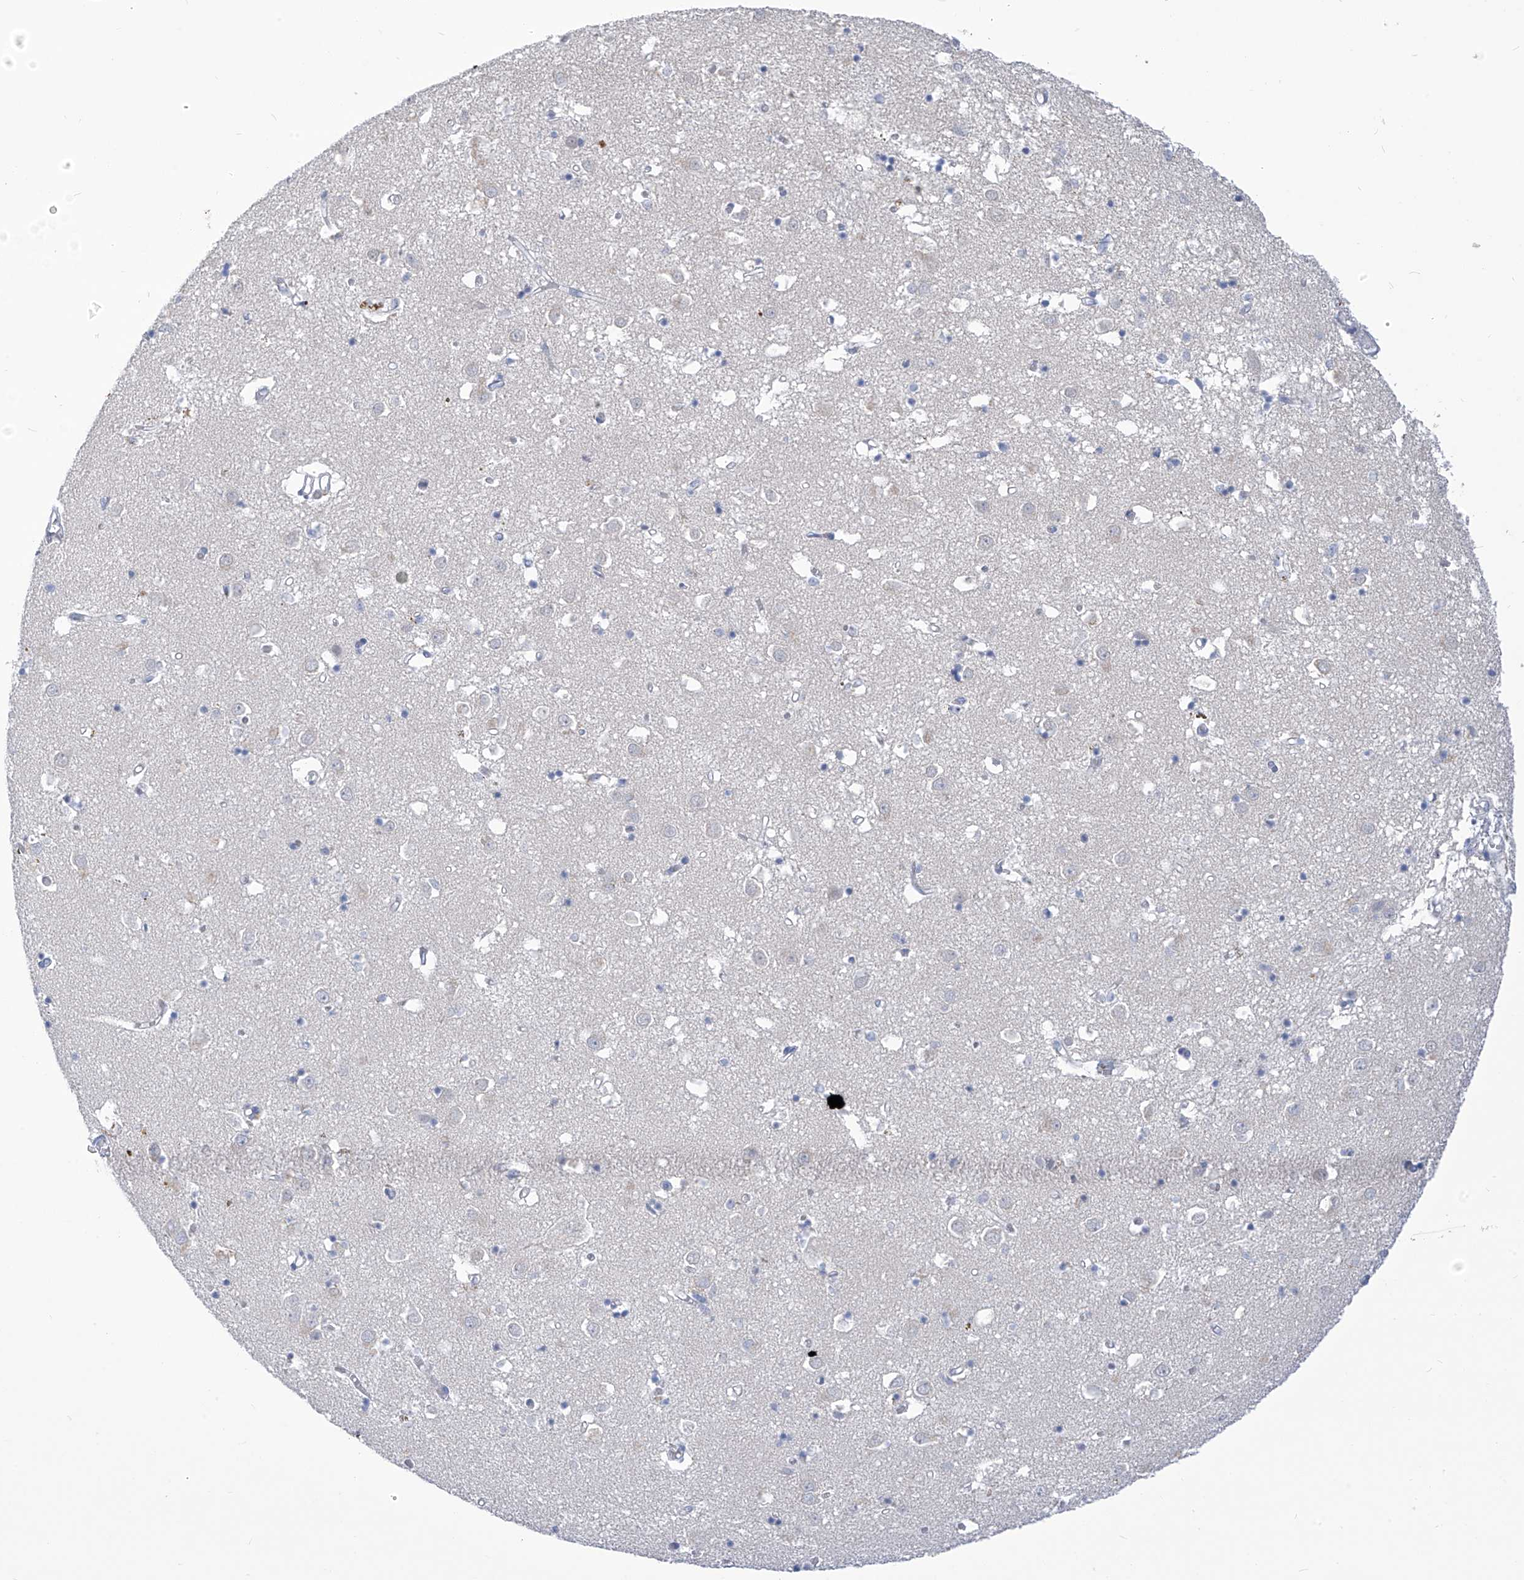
{"staining": {"intensity": "negative", "quantity": "none", "location": "none"}, "tissue": "caudate", "cell_type": "Glial cells", "image_type": "normal", "snomed": [{"axis": "morphology", "description": "Normal tissue, NOS"}, {"axis": "topography", "description": "Lateral ventricle wall"}], "caption": "An immunohistochemistry (IHC) image of unremarkable caudate is shown. There is no staining in glial cells of caudate.", "gene": "IBA57", "patient": {"sex": "male", "age": 70}}